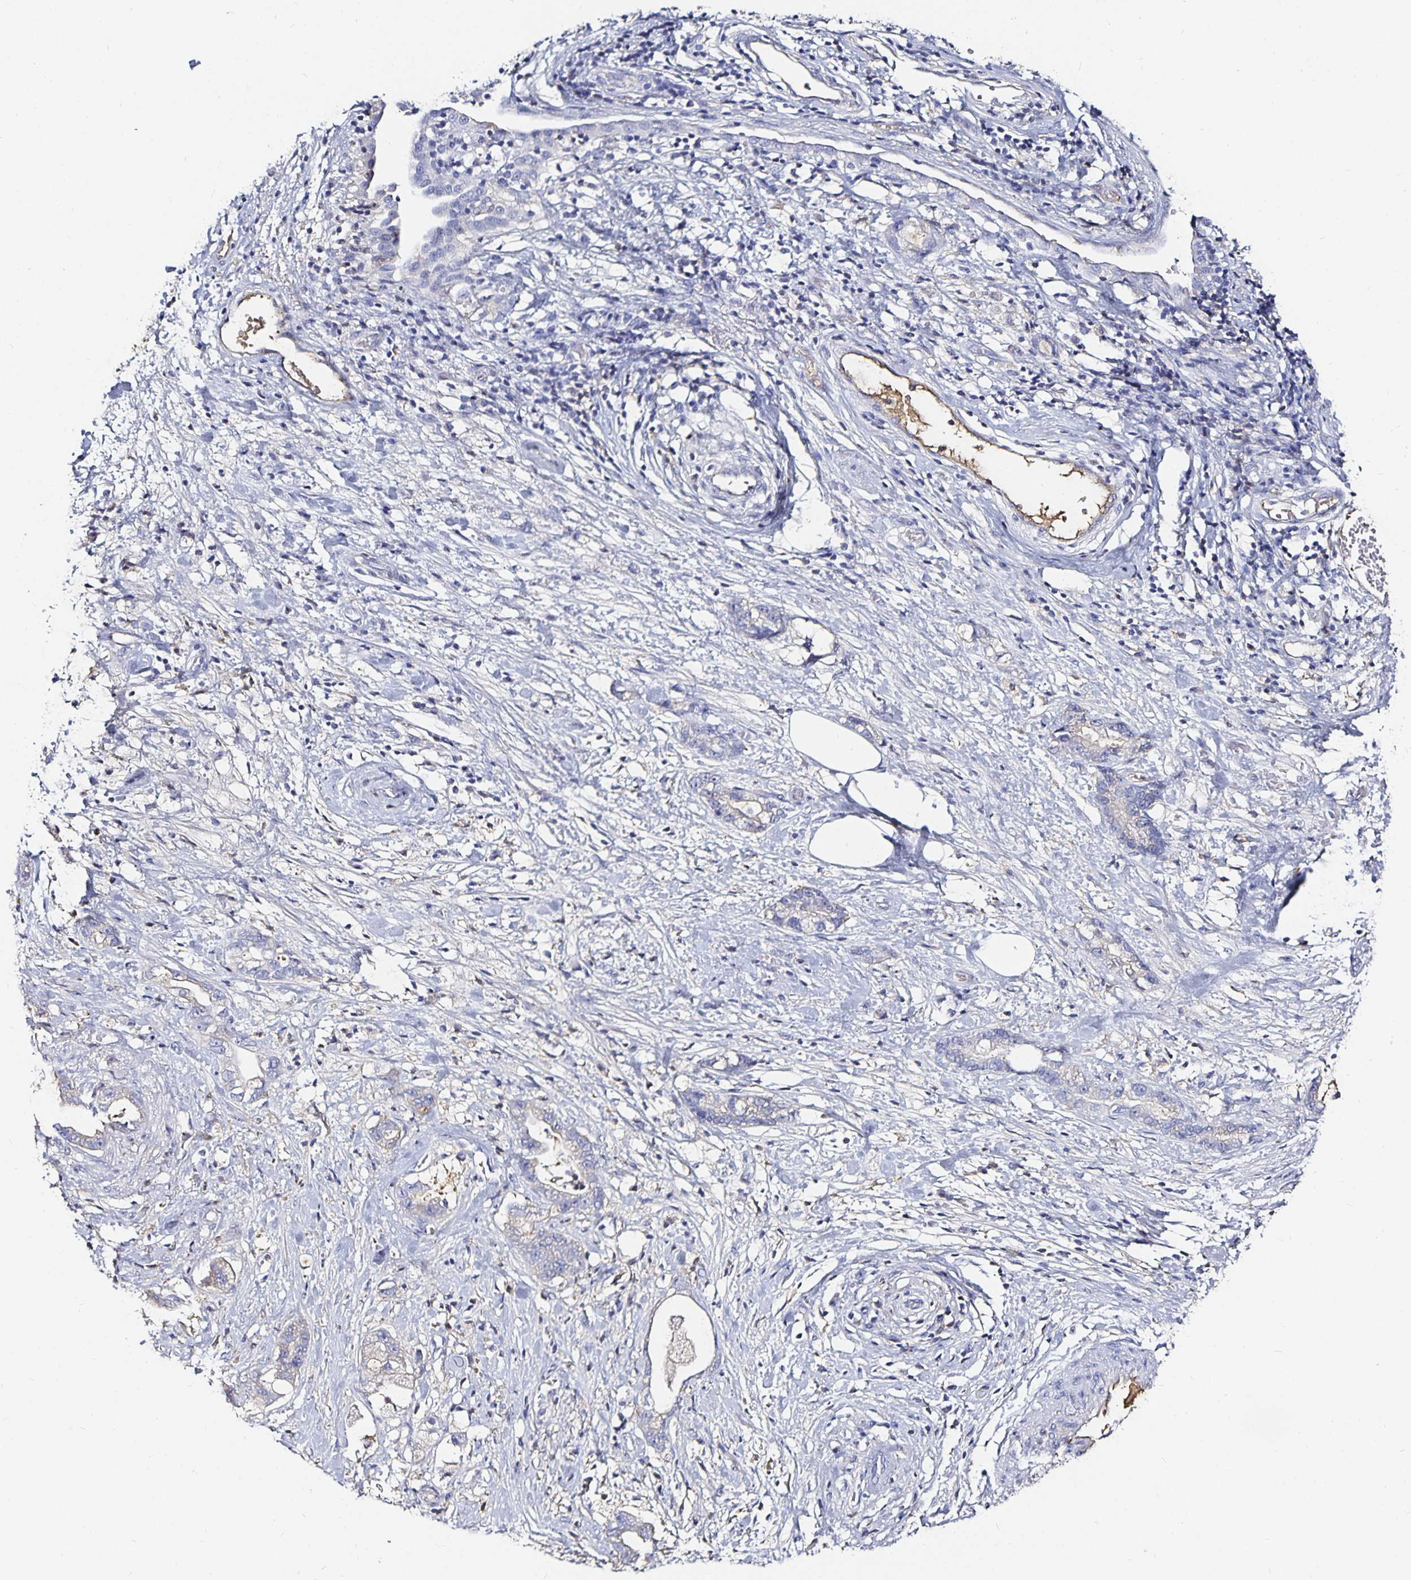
{"staining": {"intensity": "negative", "quantity": "none", "location": "none"}, "tissue": "stomach cancer", "cell_type": "Tumor cells", "image_type": "cancer", "snomed": [{"axis": "morphology", "description": "Adenocarcinoma, NOS"}, {"axis": "topography", "description": "Stomach"}], "caption": "A photomicrograph of stomach adenocarcinoma stained for a protein shows no brown staining in tumor cells.", "gene": "TTR", "patient": {"sex": "male", "age": 55}}